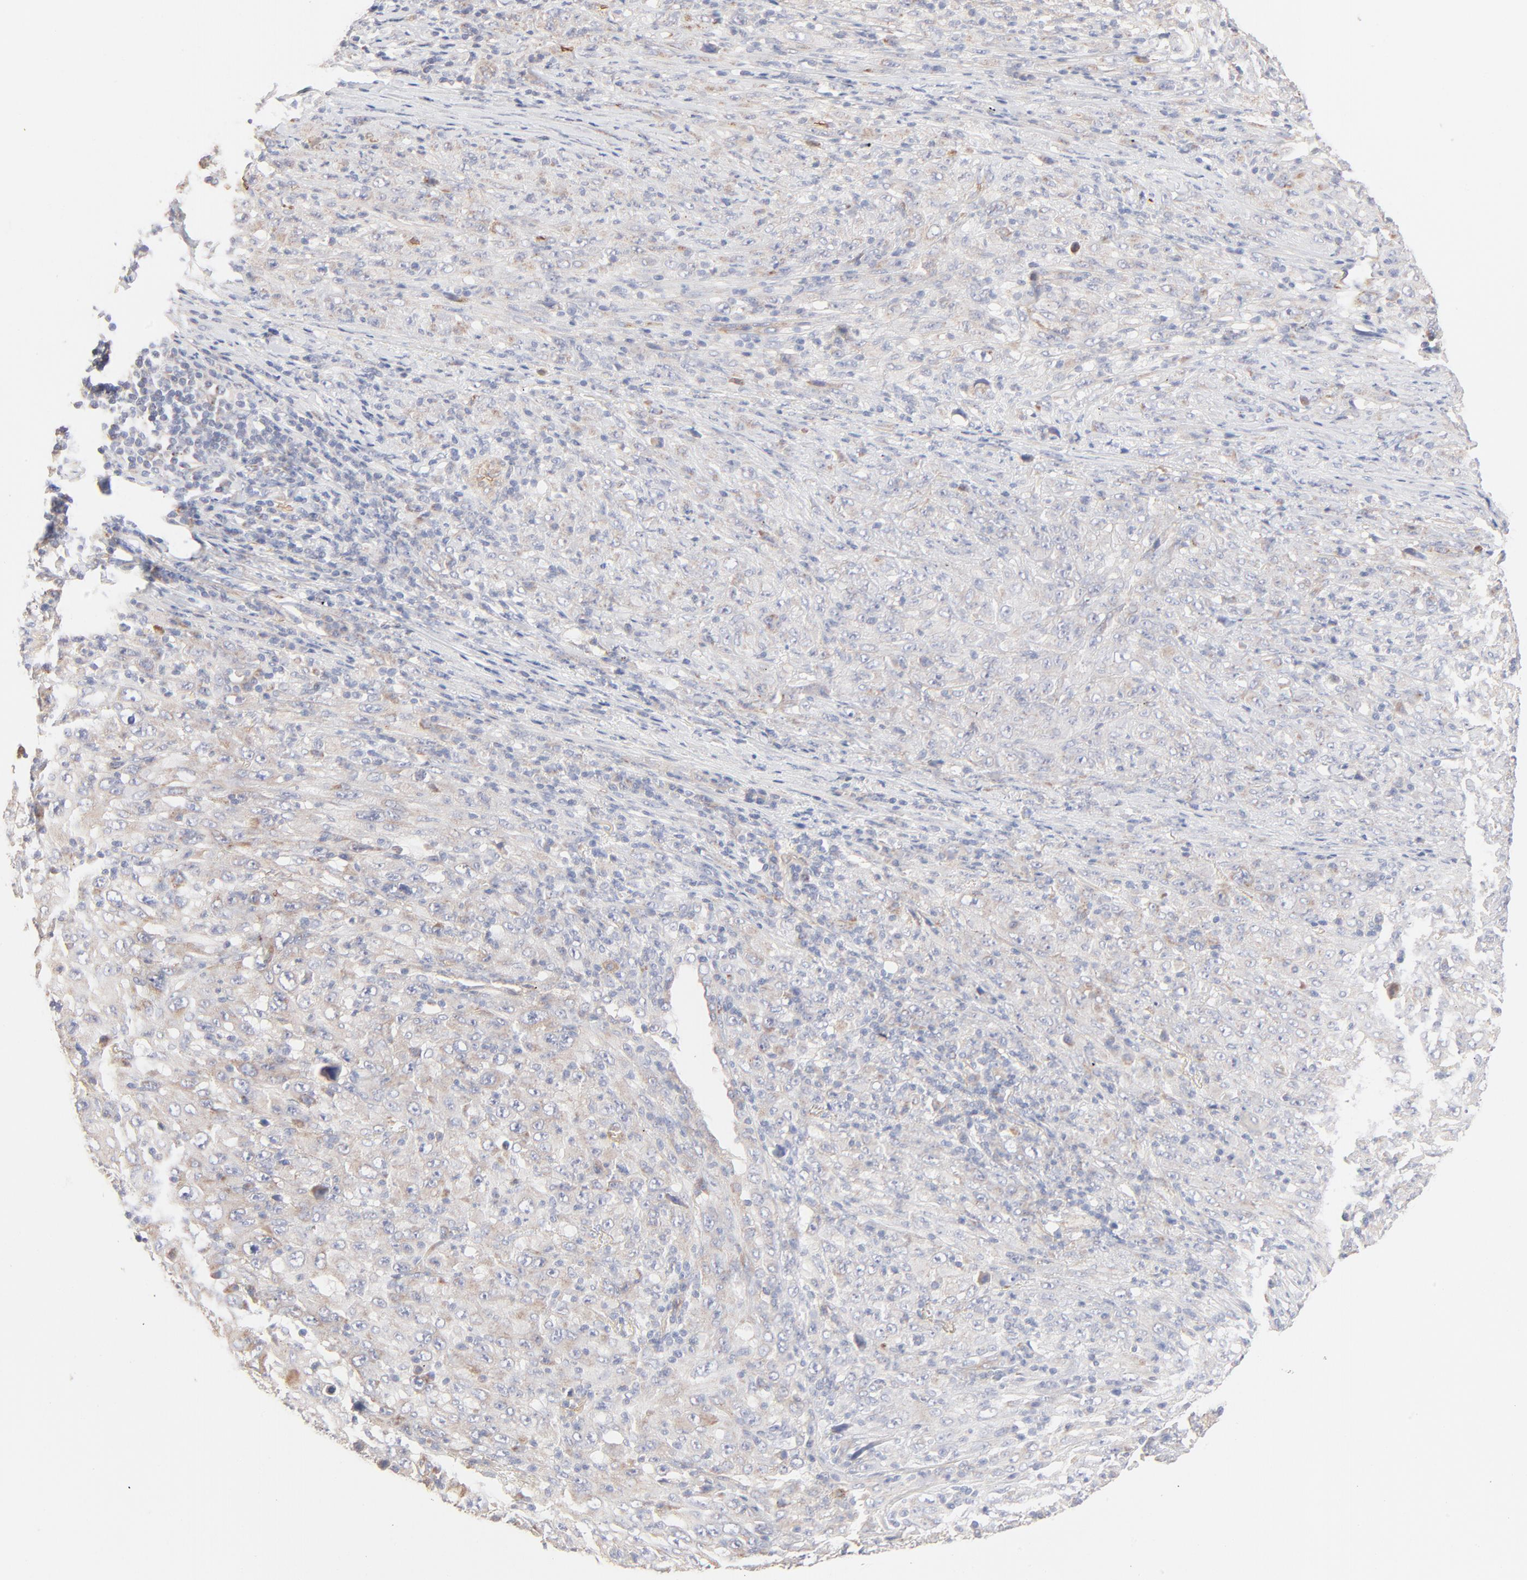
{"staining": {"intensity": "negative", "quantity": "none", "location": "none"}, "tissue": "melanoma", "cell_type": "Tumor cells", "image_type": "cancer", "snomed": [{"axis": "morphology", "description": "Malignant melanoma, Metastatic site"}, {"axis": "topography", "description": "Skin"}], "caption": "Malignant melanoma (metastatic site) was stained to show a protein in brown. There is no significant positivity in tumor cells.", "gene": "SPTB", "patient": {"sex": "female", "age": 56}}